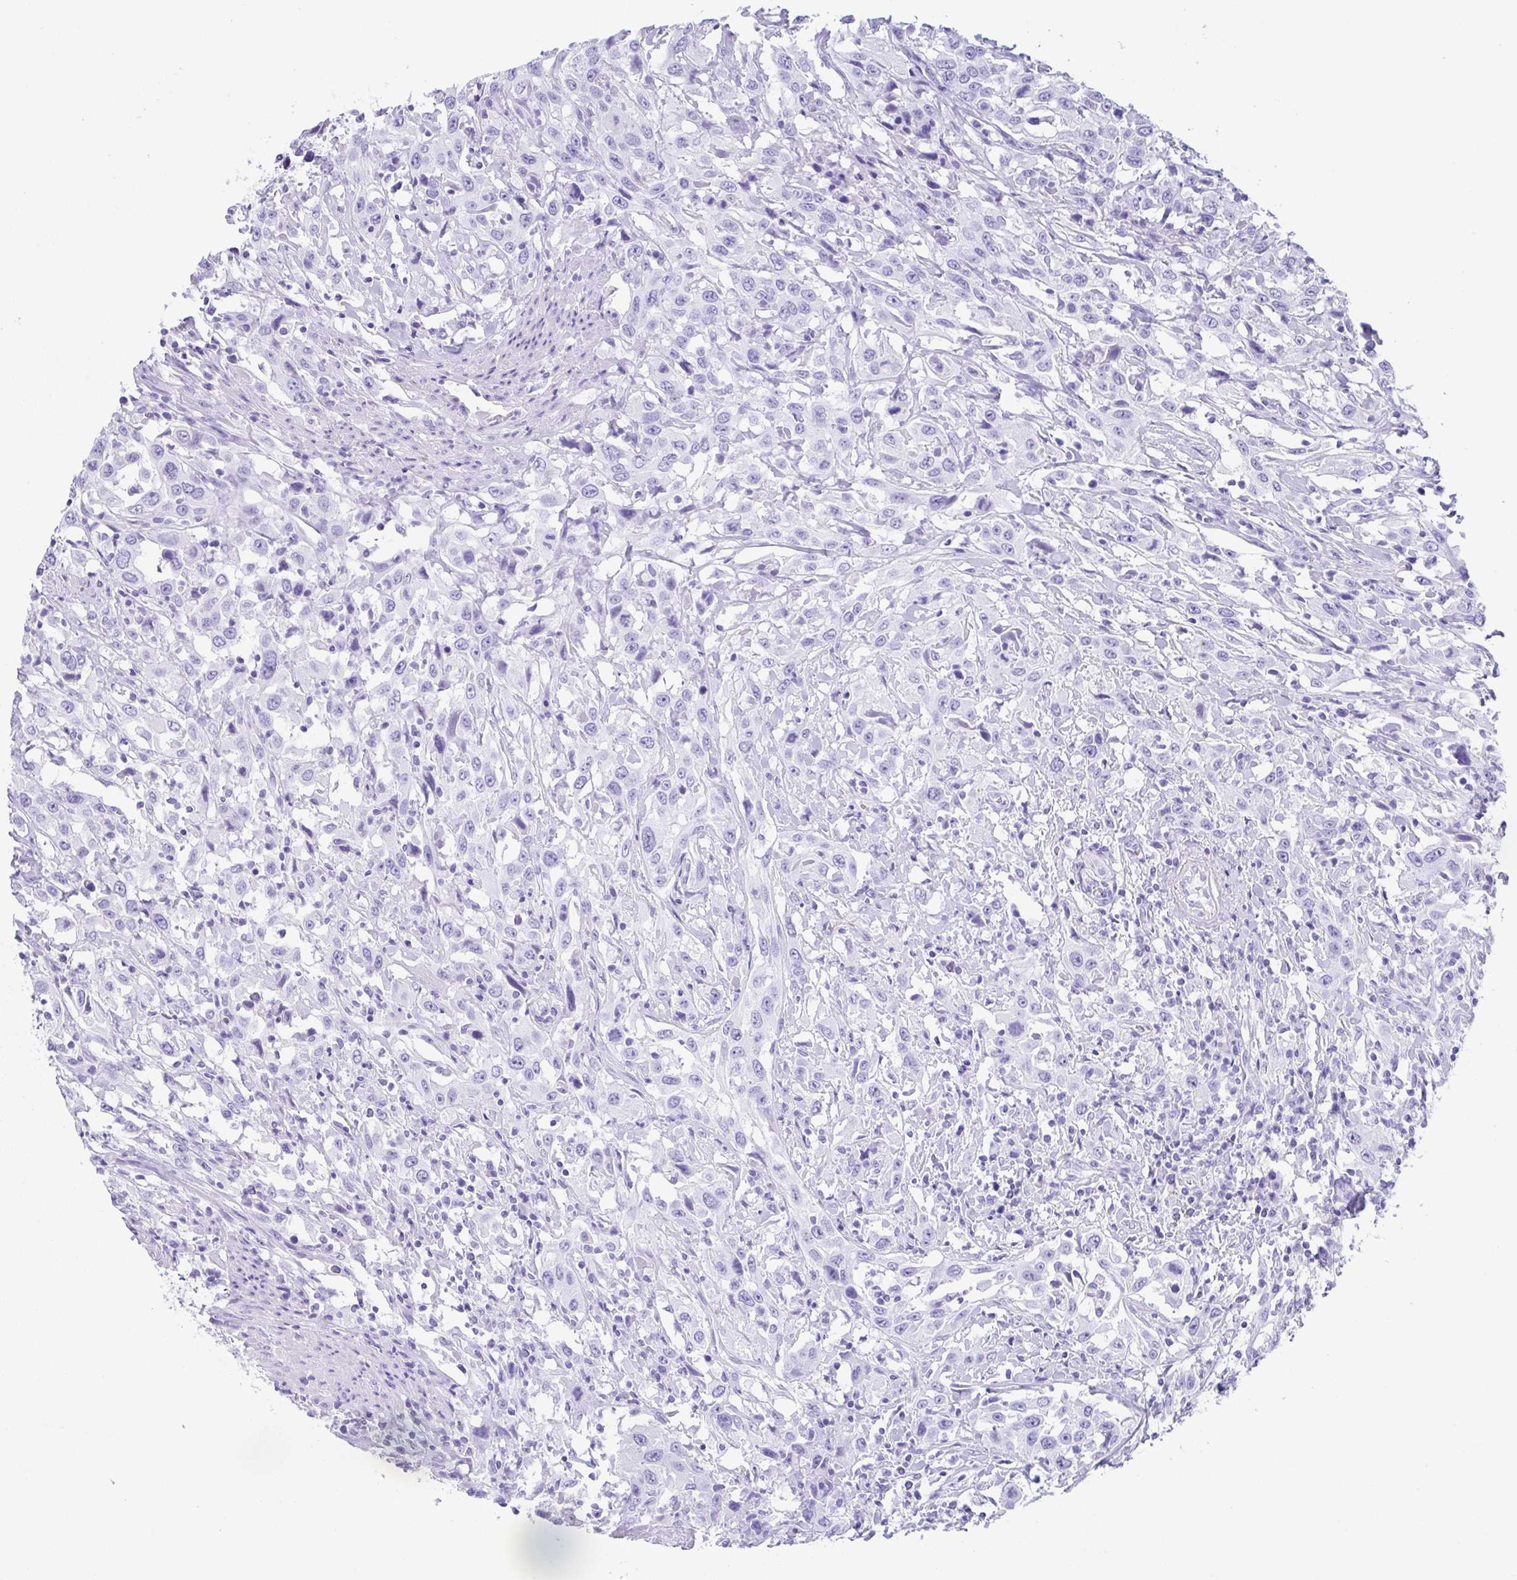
{"staining": {"intensity": "negative", "quantity": "none", "location": "none"}, "tissue": "urothelial cancer", "cell_type": "Tumor cells", "image_type": "cancer", "snomed": [{"axis": "morphology", "description": "Urothelial carcinoma, High grade"}, {"axis": "topography", "description": "Urinary bladder"}], "caption": "Histopathology image shows no protein staining in tumor cells of high-grade urothelial carcinoma tissue.", "gene": "CPA1", "patient": {"sex": "male", "age": 61}}